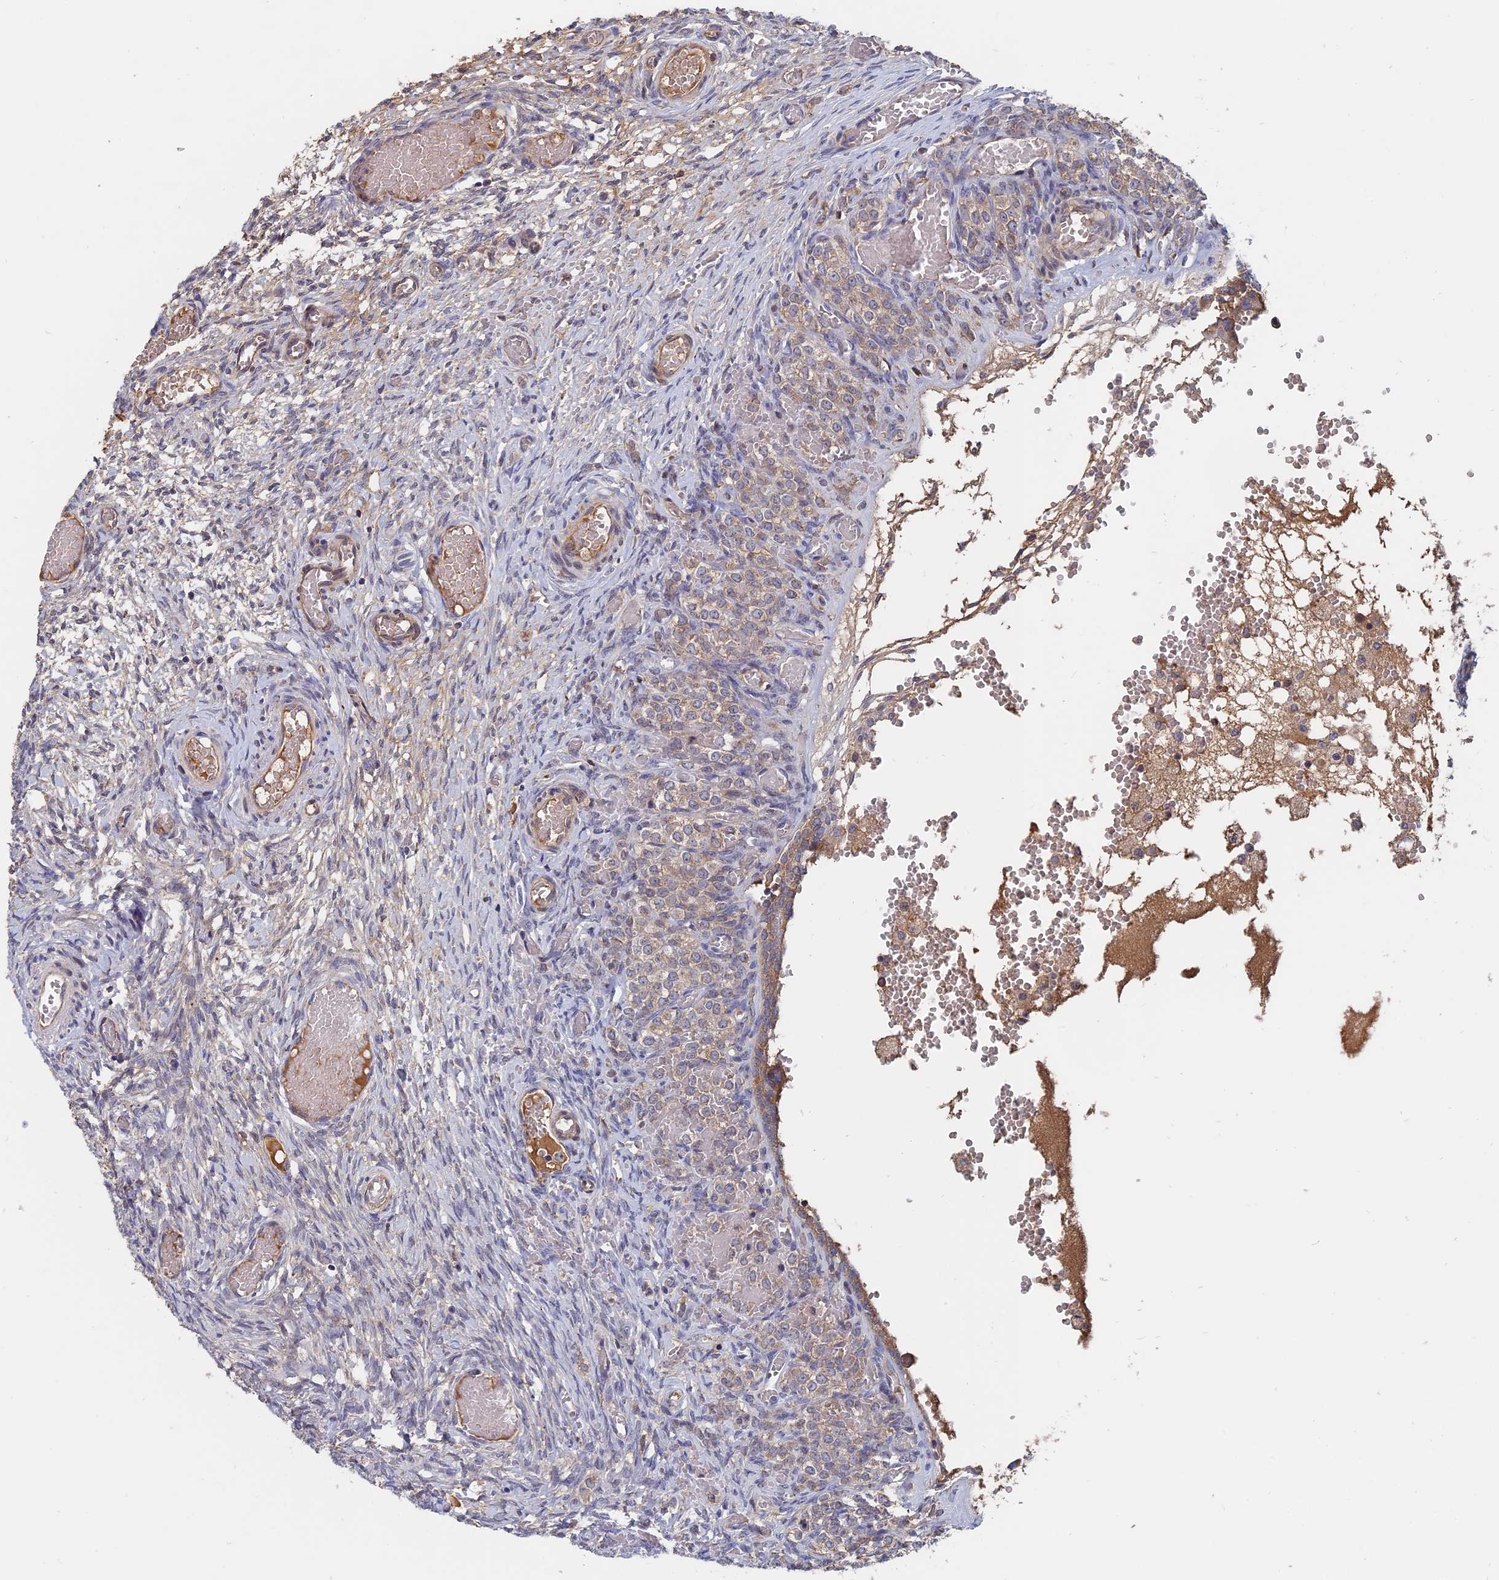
{"staining": {"intensity": "weak", "quantity": ">75%", "location": "cytoplasmic/membranous"}, "tissue": "ovary", "cell_type": "Follicle cells", "image_type": "normal", "snomed": [{"axis": "morphology", "description": "Adenocarcinoma, NOS"}, {"axis": "topography", "description": "Endometrium"}], "caption": "Ovary stained for a protein (brown) demonstrates weak cytoplasmic/membranous positive staining in about >75% of follicle cells.", "gene": "SLC33A1", "patient": {"sex": "female", "age": 32}}